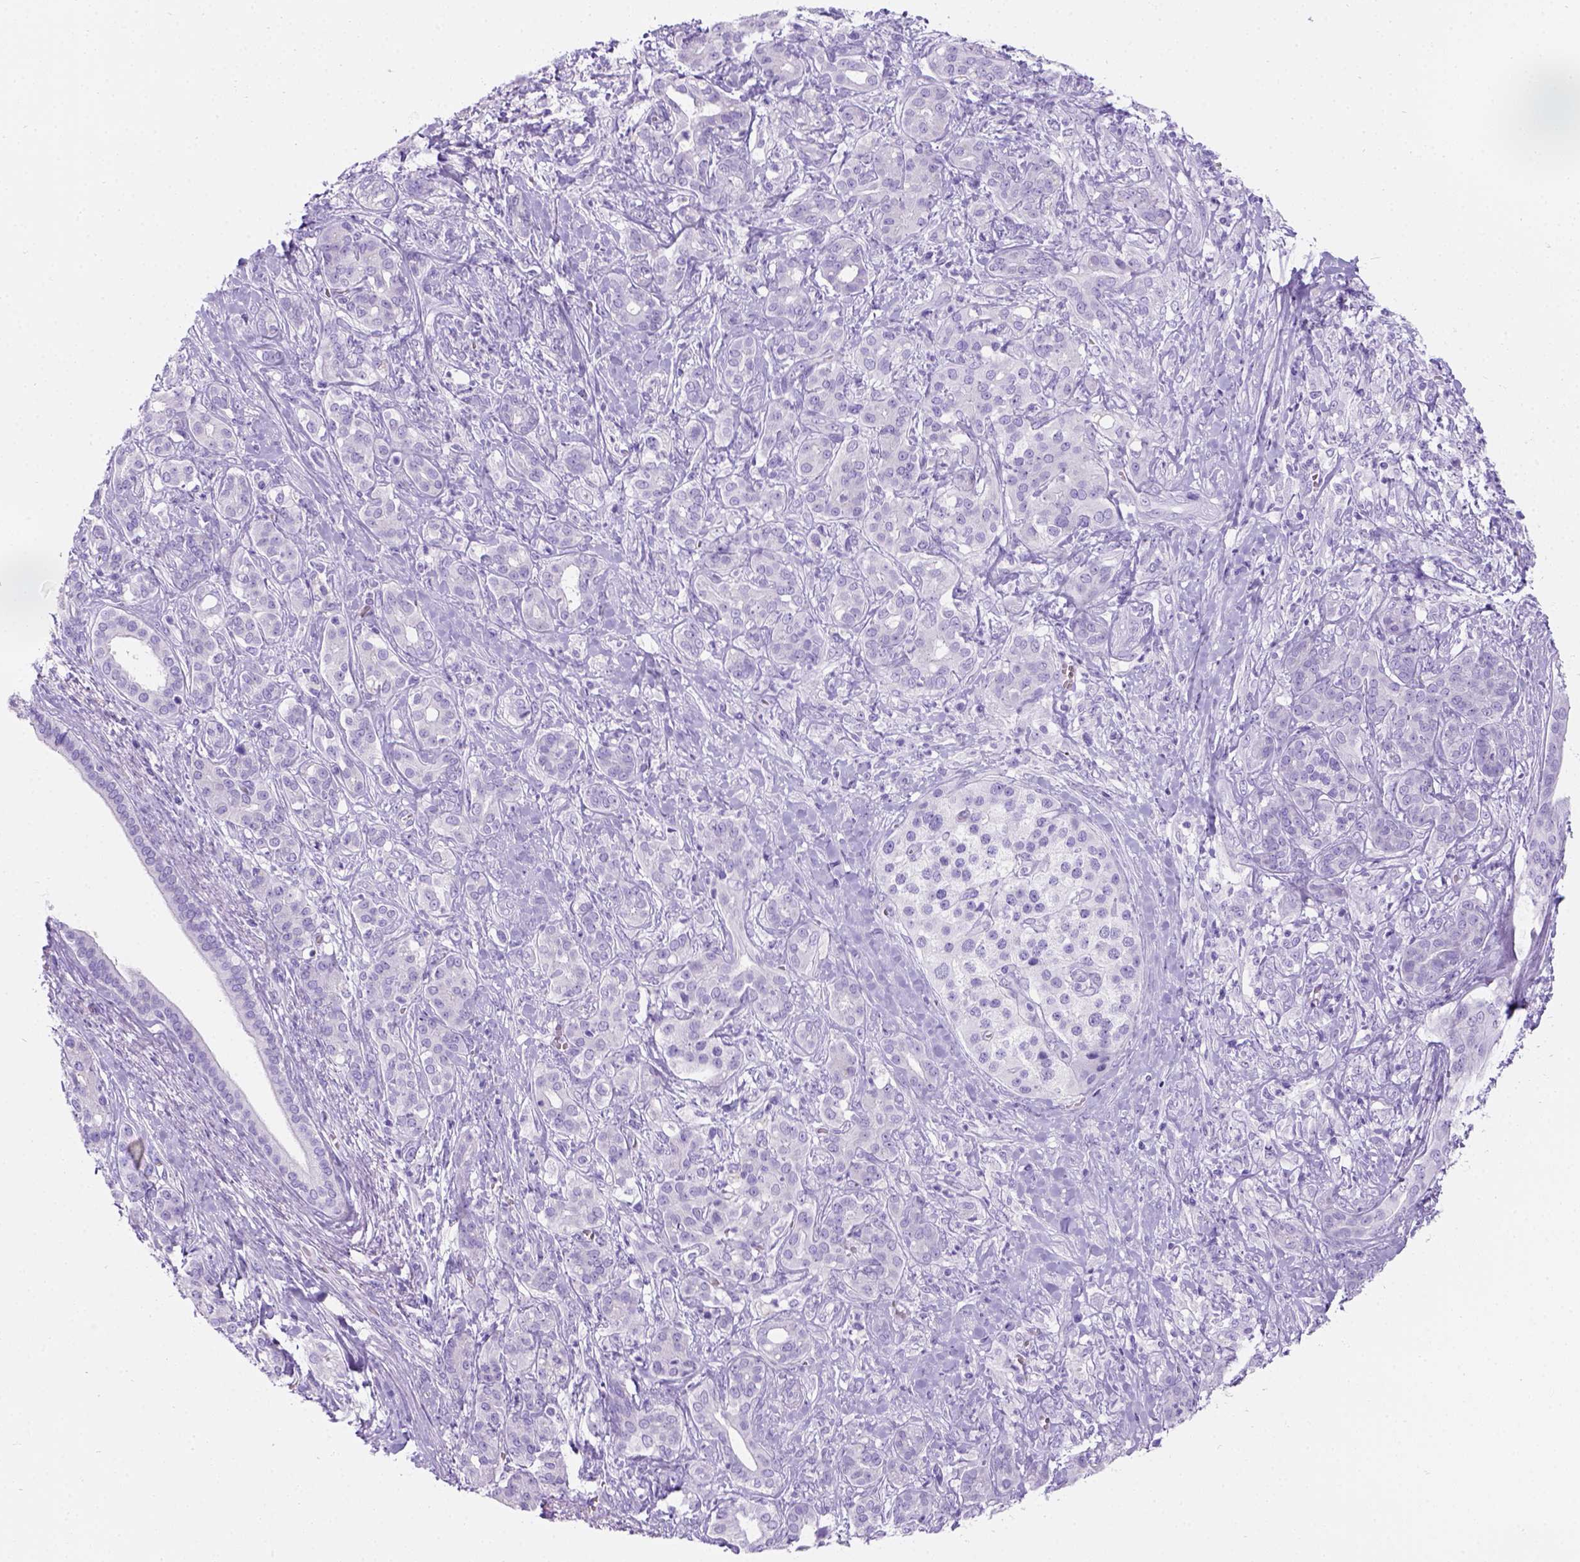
{"staining": {"intensity": "negative", "quantity": "none", "location": "none"}, "tissue": "pancreatic cancer", "cell_type": "Tumor cells", "image_type": "cancer", "snomed": [{"axis": "morphology", "description": "Normal tissue, NOS"}, {"axis": "morphology", "description": "Inflammation, NOS"}, {"axis": "morphology", "description": "Adenocarcinoma, NOS"}, {"axis": "topography", "description": "Pancreas"}], "caption": "This is a histopathology image of IHC staining of adenocarcinoma (pancreatic), which shows no expression in tumor cells. (DAB immunohistochemistry (IHC) with hematoxylin counter stain).", "gene": "C7orf57", "patient": {"sex": "male", "age": 57}}